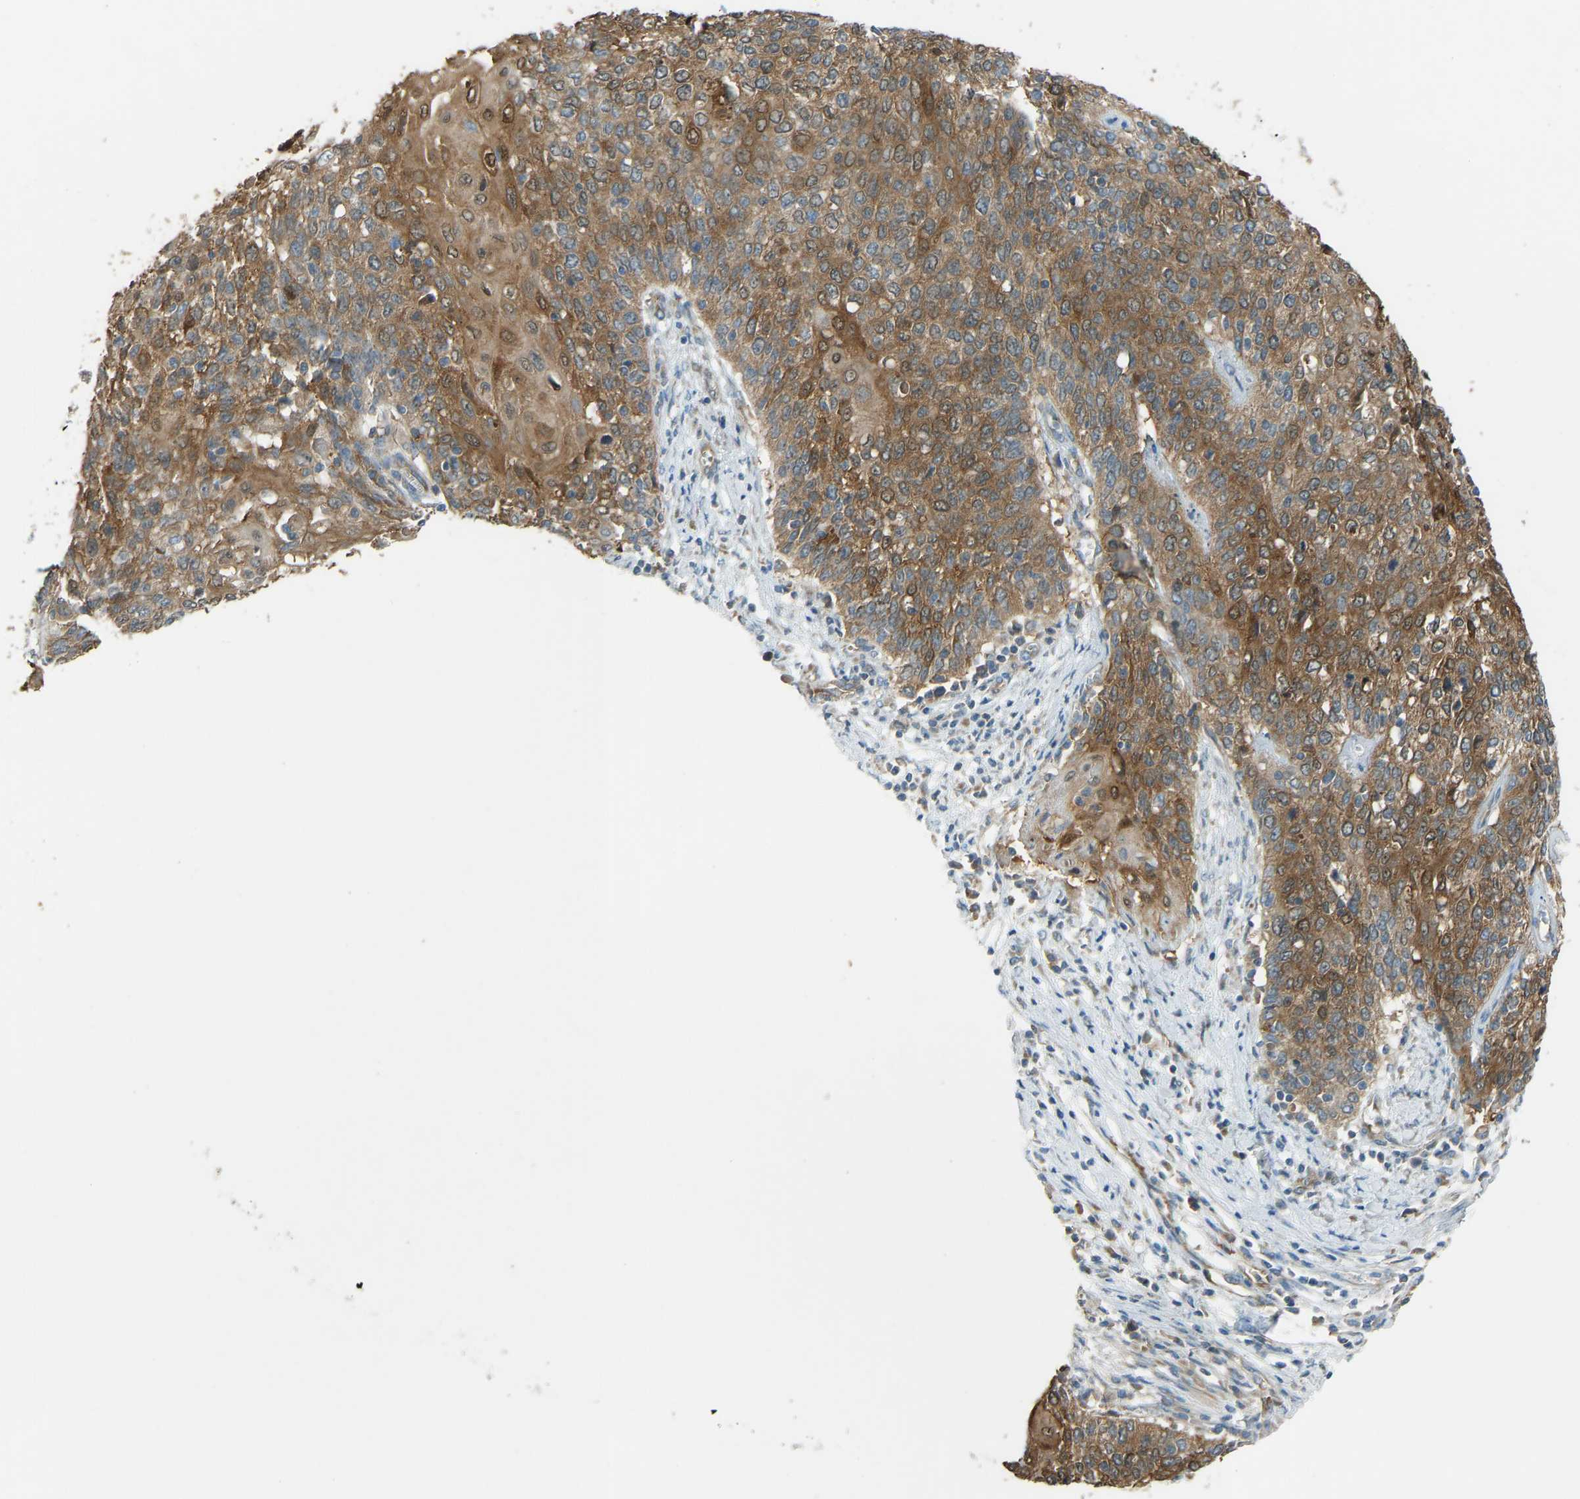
{"staining": {"intensity": "moderate", "quantity": ">75%", "location": "cytoplasmic/membranous,nuclear"}, "tissue": "cervical cancer", "cell_type": "Tumor cells", "image_type": "cancer", "snomed": [{"axis": "morphology", "description": "Squamous cell carcinoma, NOS"}, {"axis": "topography", "description": "Cervix"}], "caption": "Immunohistochemical staining of human cervical cancer (squamous cell carcinoma) demonstrates medium levels of moderate cytoplasmic/membranous and nuclear protein expression in approximately >75% of tumor cells. Nuclei are stained in blue.", "gene": "STAU2", "patient": {"sex": "female", "age": 39}}